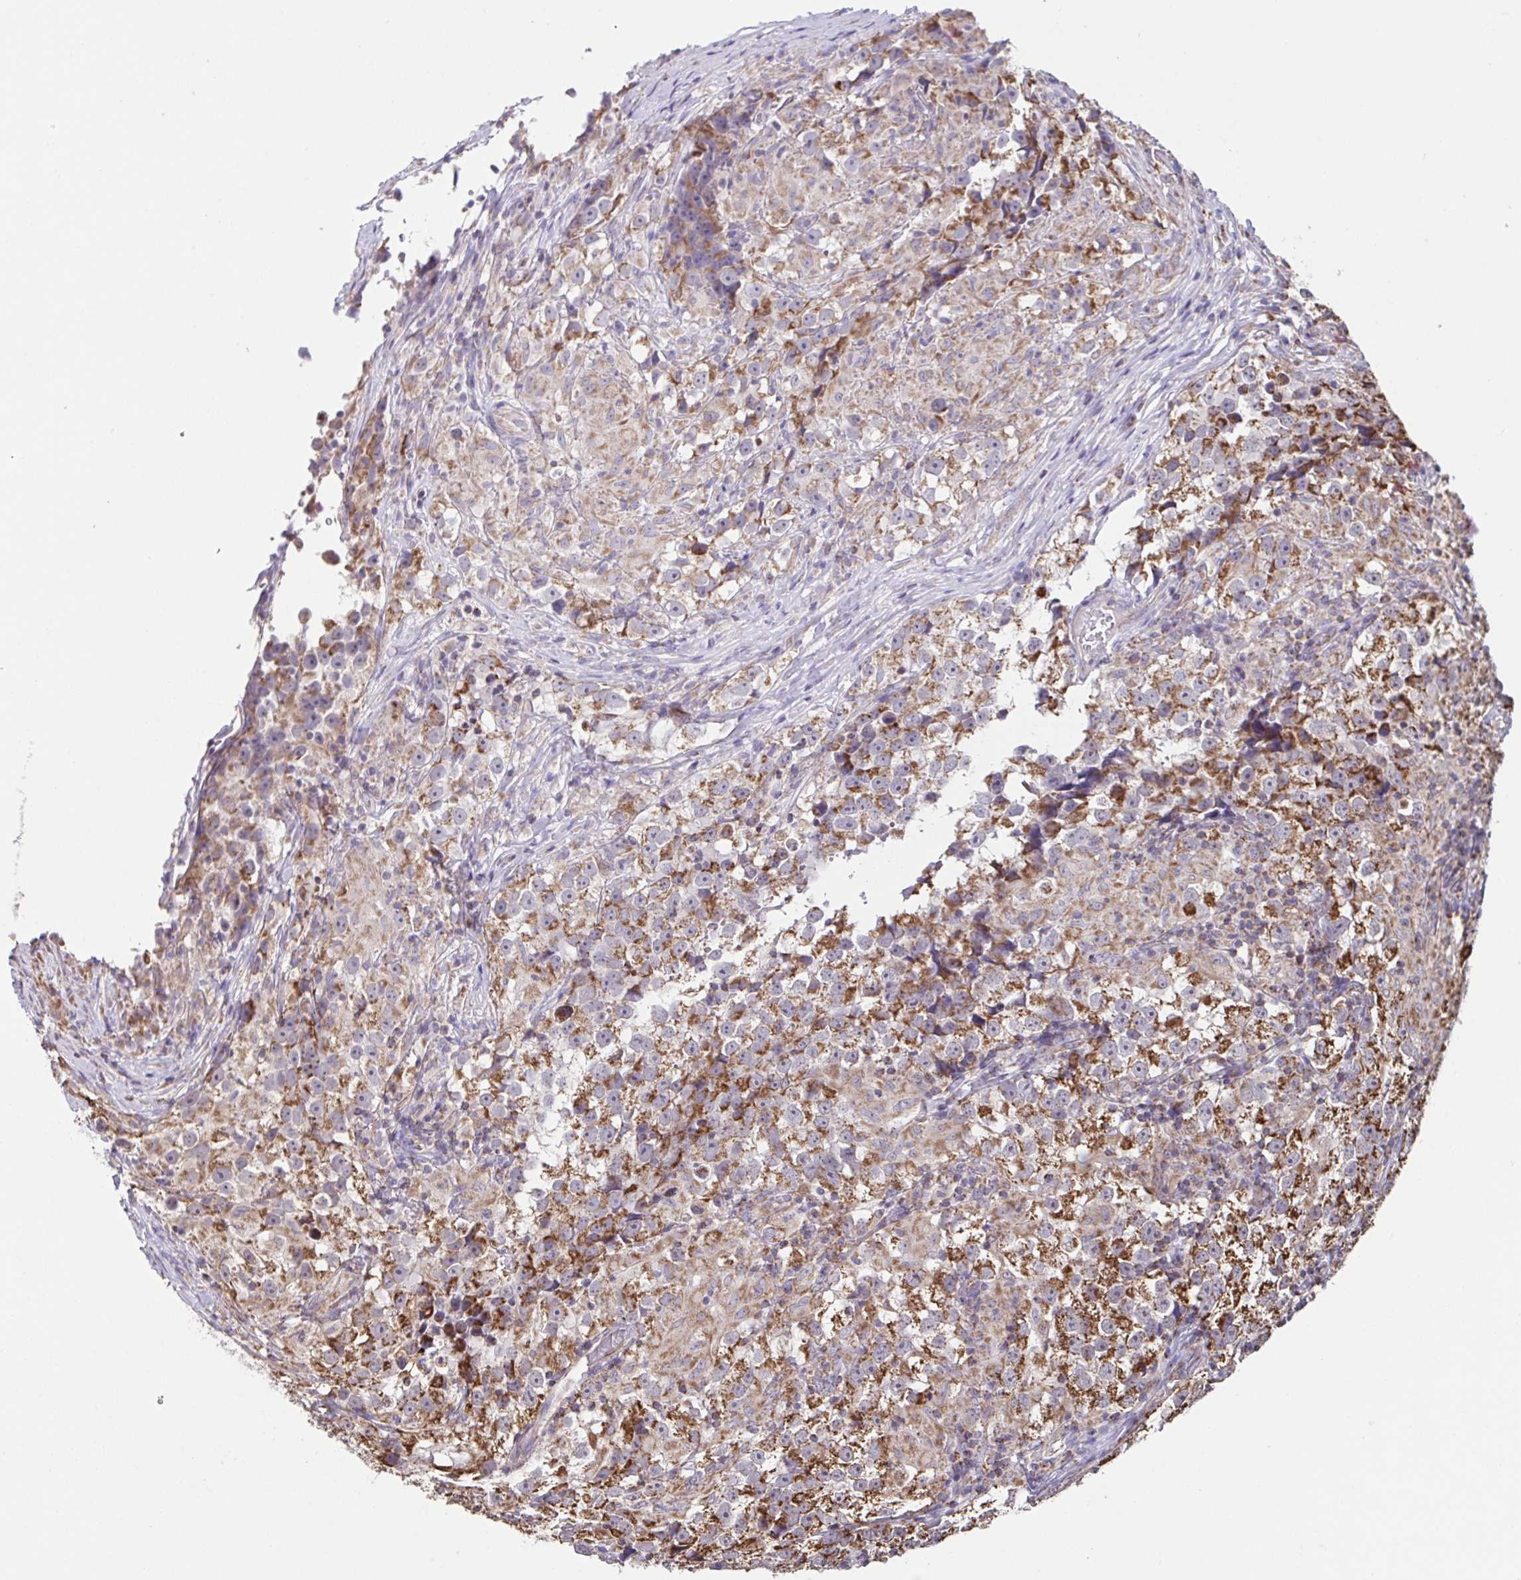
{"staining": {"intensity": "moderate", "quantity": ">75%", "location": "cytoplasmic/membranous"}, "tissue": "testis cancer", "cell_type": "Tumor cells", "image_type": "cancer", "snomed": [{"axis": "morphology", "description": "Seminoma, NOS"}, {"axis": "topography", "description": "Testis"}], "caption": "Immunohistochemistry (IHC) image of human testis cancer stained for a protein (brown), which demonstrates medium levels of moderate cytoplasmic/membranous expression in about >75% of tumor cells.", "gene": "DIP2B", "patient": {"sex": "male", "age": 46}}